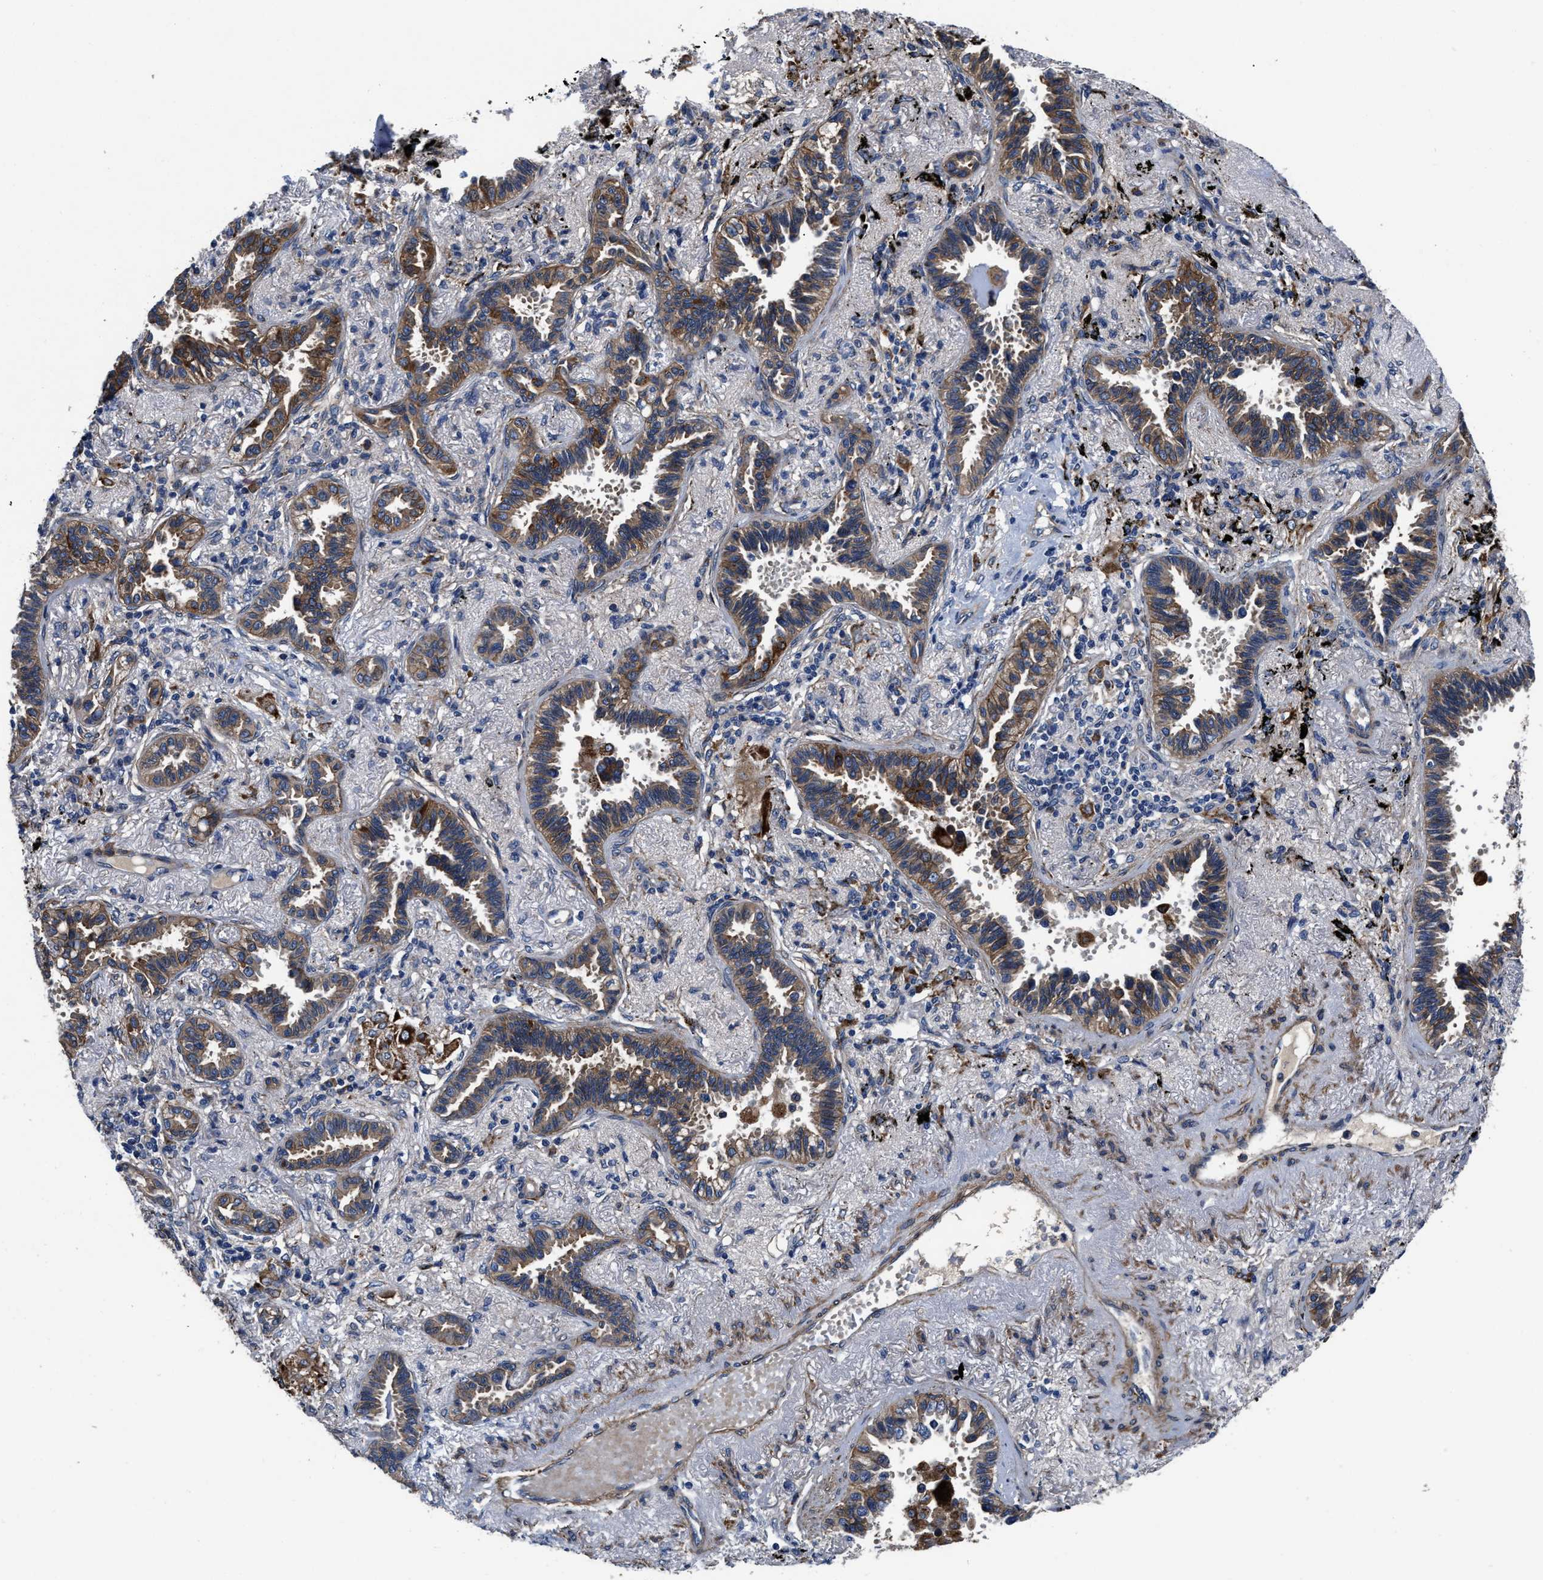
{"staining": {"intensity": "moderate", "quantity": ">75%", "location": "cytoplasmic/membranous"}, "tissue": "lung cancer", "cell_type": "Tumor cells", "image_type": "cancer", "snomed": [{"axis": "morphology", "description": "Adenocarcinoma, NOS"}, {"axis": "topography", "description": "Lung"}], "caption": "Lung cancer (adenocarcinoma) tissue shows moderate cytoplasmic/membranous positivity in approximately >75% of tumor cells, visualized by immunohistochemistry.", "gene": "SLC12A2", "patient": {"sex": "male", "age": 59}}